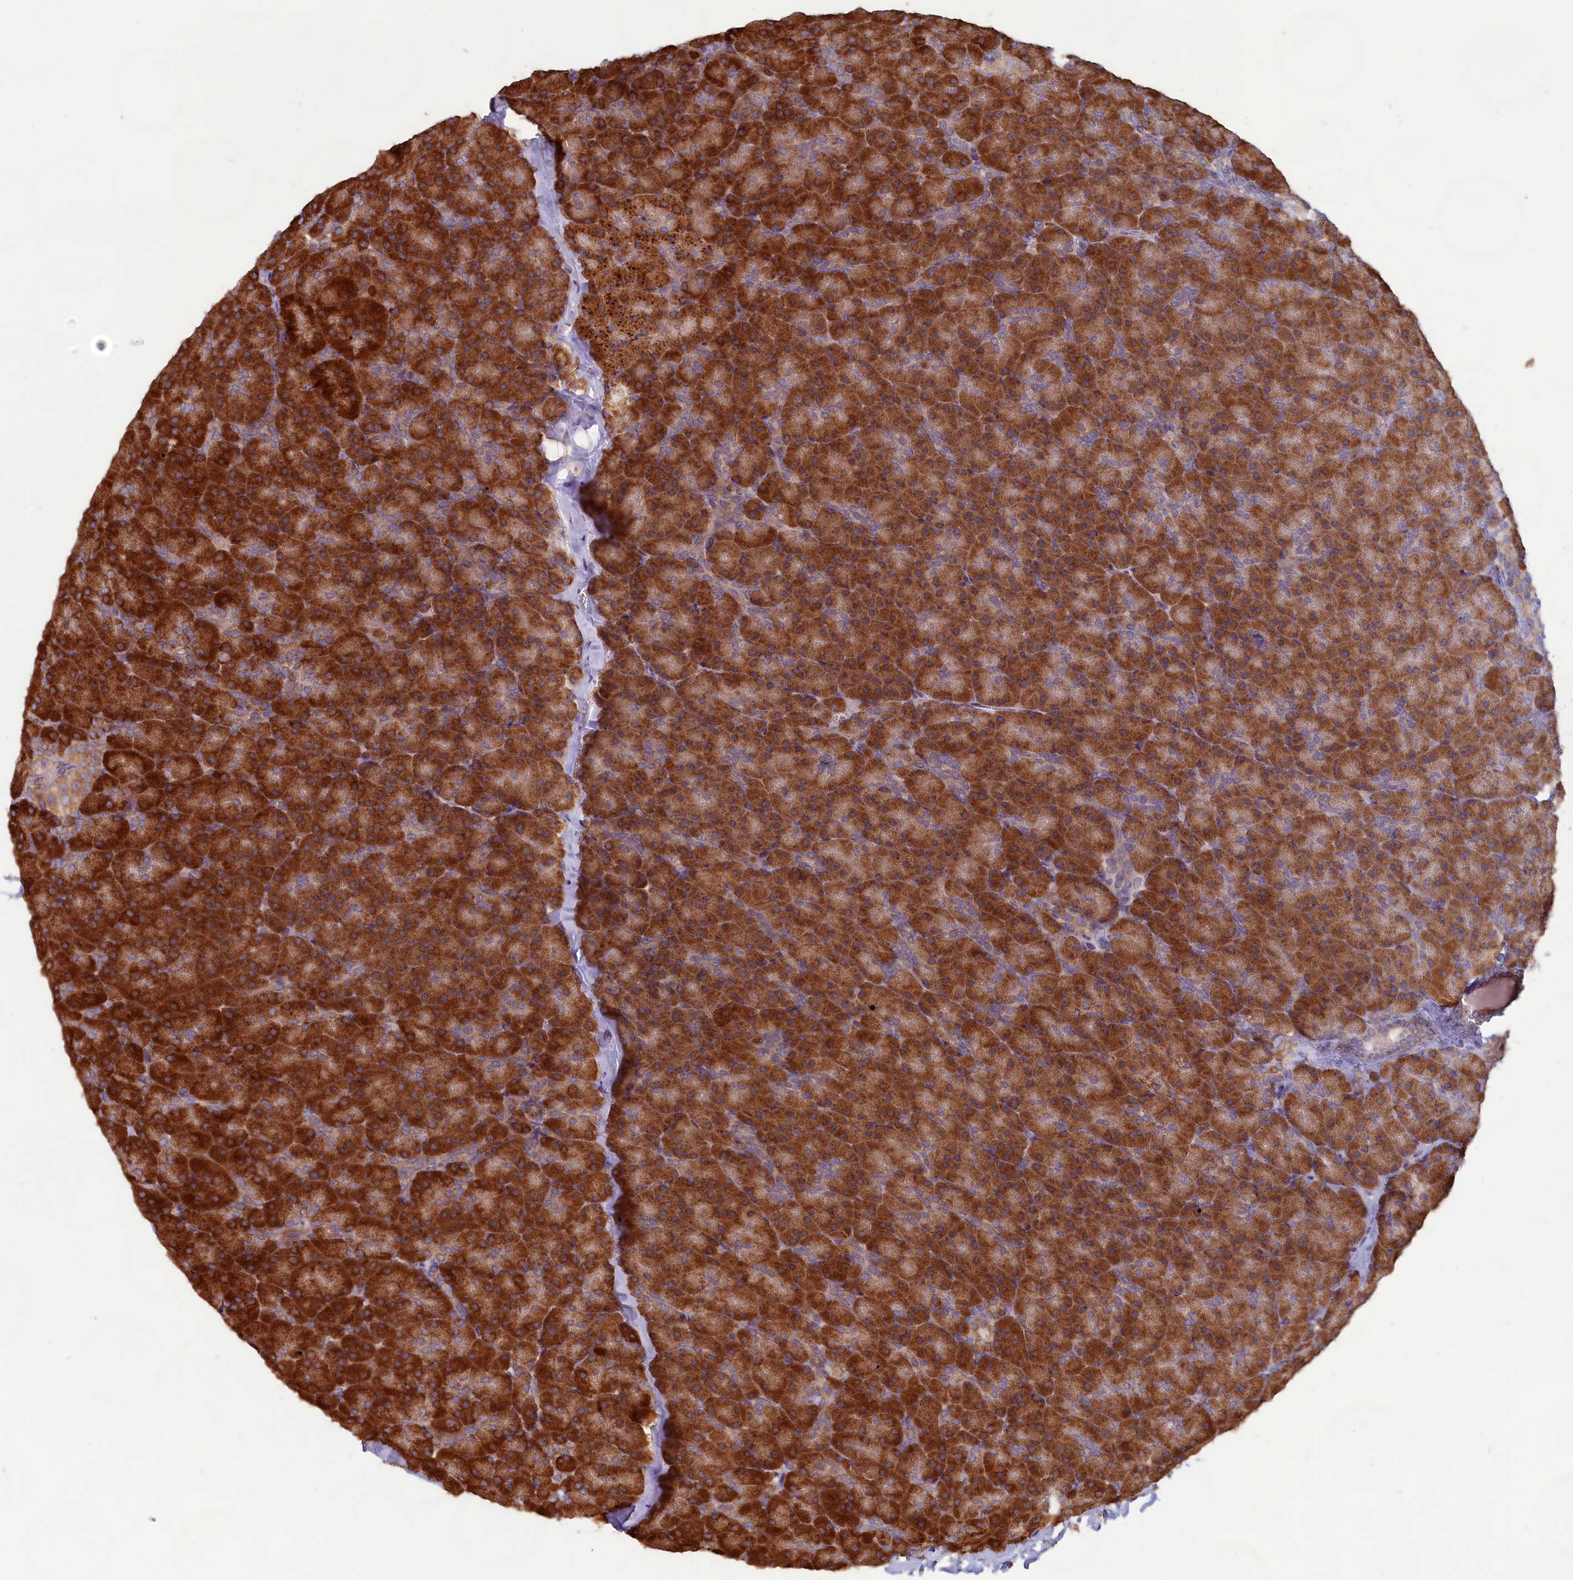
{"staining": {"intensity": "strong", "quantity": ">75%", "location": "cytoplasmic/membranous"}, "tissue": "pancreas", "cell_type": "Exocrine glandular cells", "image_type": "normal", "snomed": [{"axis": "morphology", "description": "Normal tissue, NOS"}, {"axis": "topography", "description": "Pancreas"}], "caption": "Normal pancreas reveals strong cytoplasmic/membranous staining in approximately >75% of exocrine glandular cells, visualized by immunohistochemistry. (DAB (3,3'-diaminobenzidine) IHC with brightfield microscopy, high magnification).", "gene": "TBC1D19", "patient": {"sex": "male", "age": 36}}